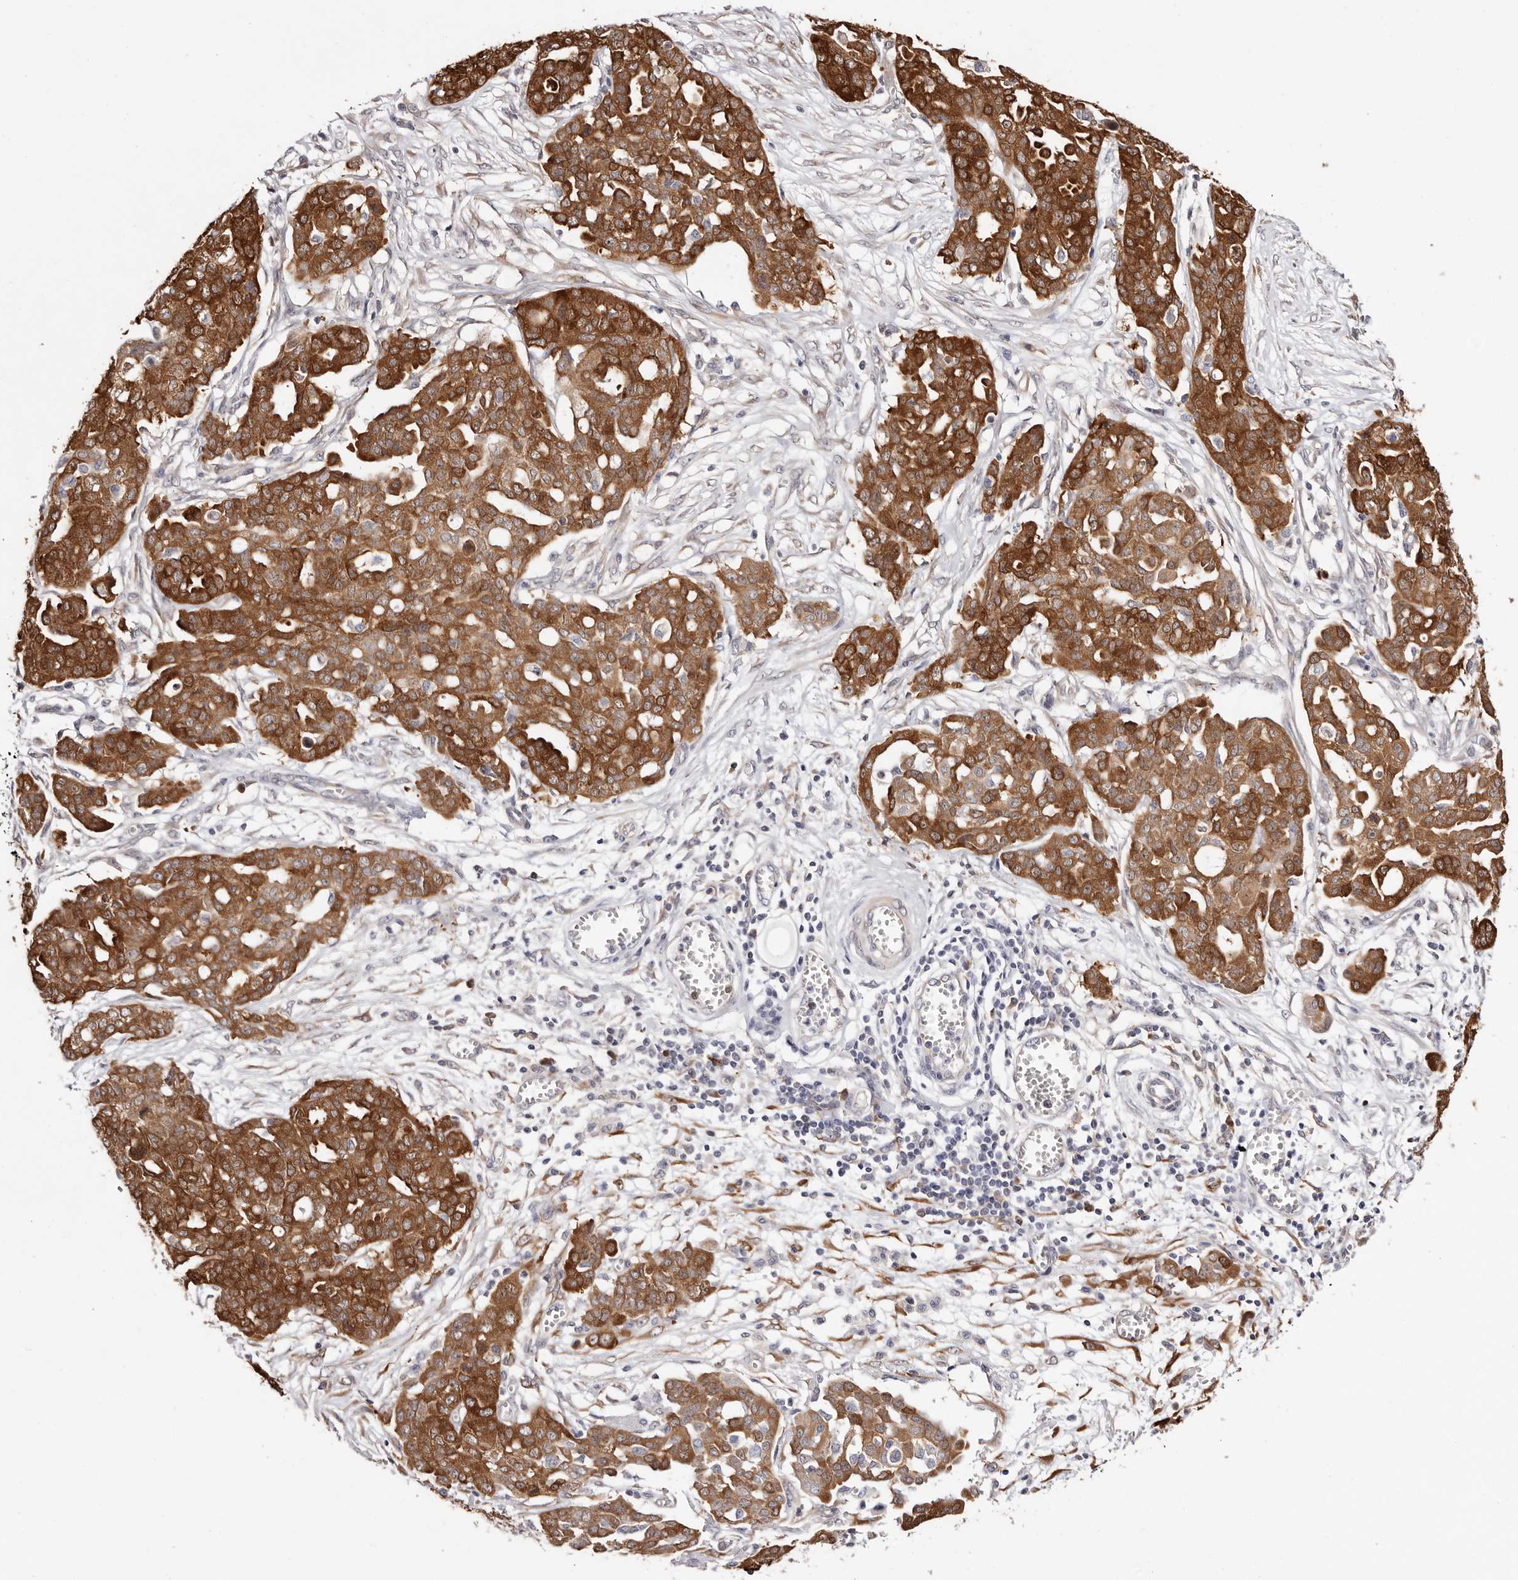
{"staining": {"intensity": "strong", "quantity": ">75%", "location": "cytoplasmic/membranous"}, "tissue": "ovarian cancer", "cell_type": "Tumor cells", "image_type": "cancer", "snomed": [{"axis": "morphology", "description": "Cystadenocarcinoma, serous, NOS"}, {"axis": "topography", "description": "Soft tissue"}, {"axis": "topography", "description": "Ovary"}], "caption": "Serous cystadenocarcinoma (ovarian) stained for a protein (brown) shows strong cytoplasmic/membranous positive expression in approximately >75% of tumor cells.", "gene": "GFOD1", "patient": {"sex": "female", "age": 57}}